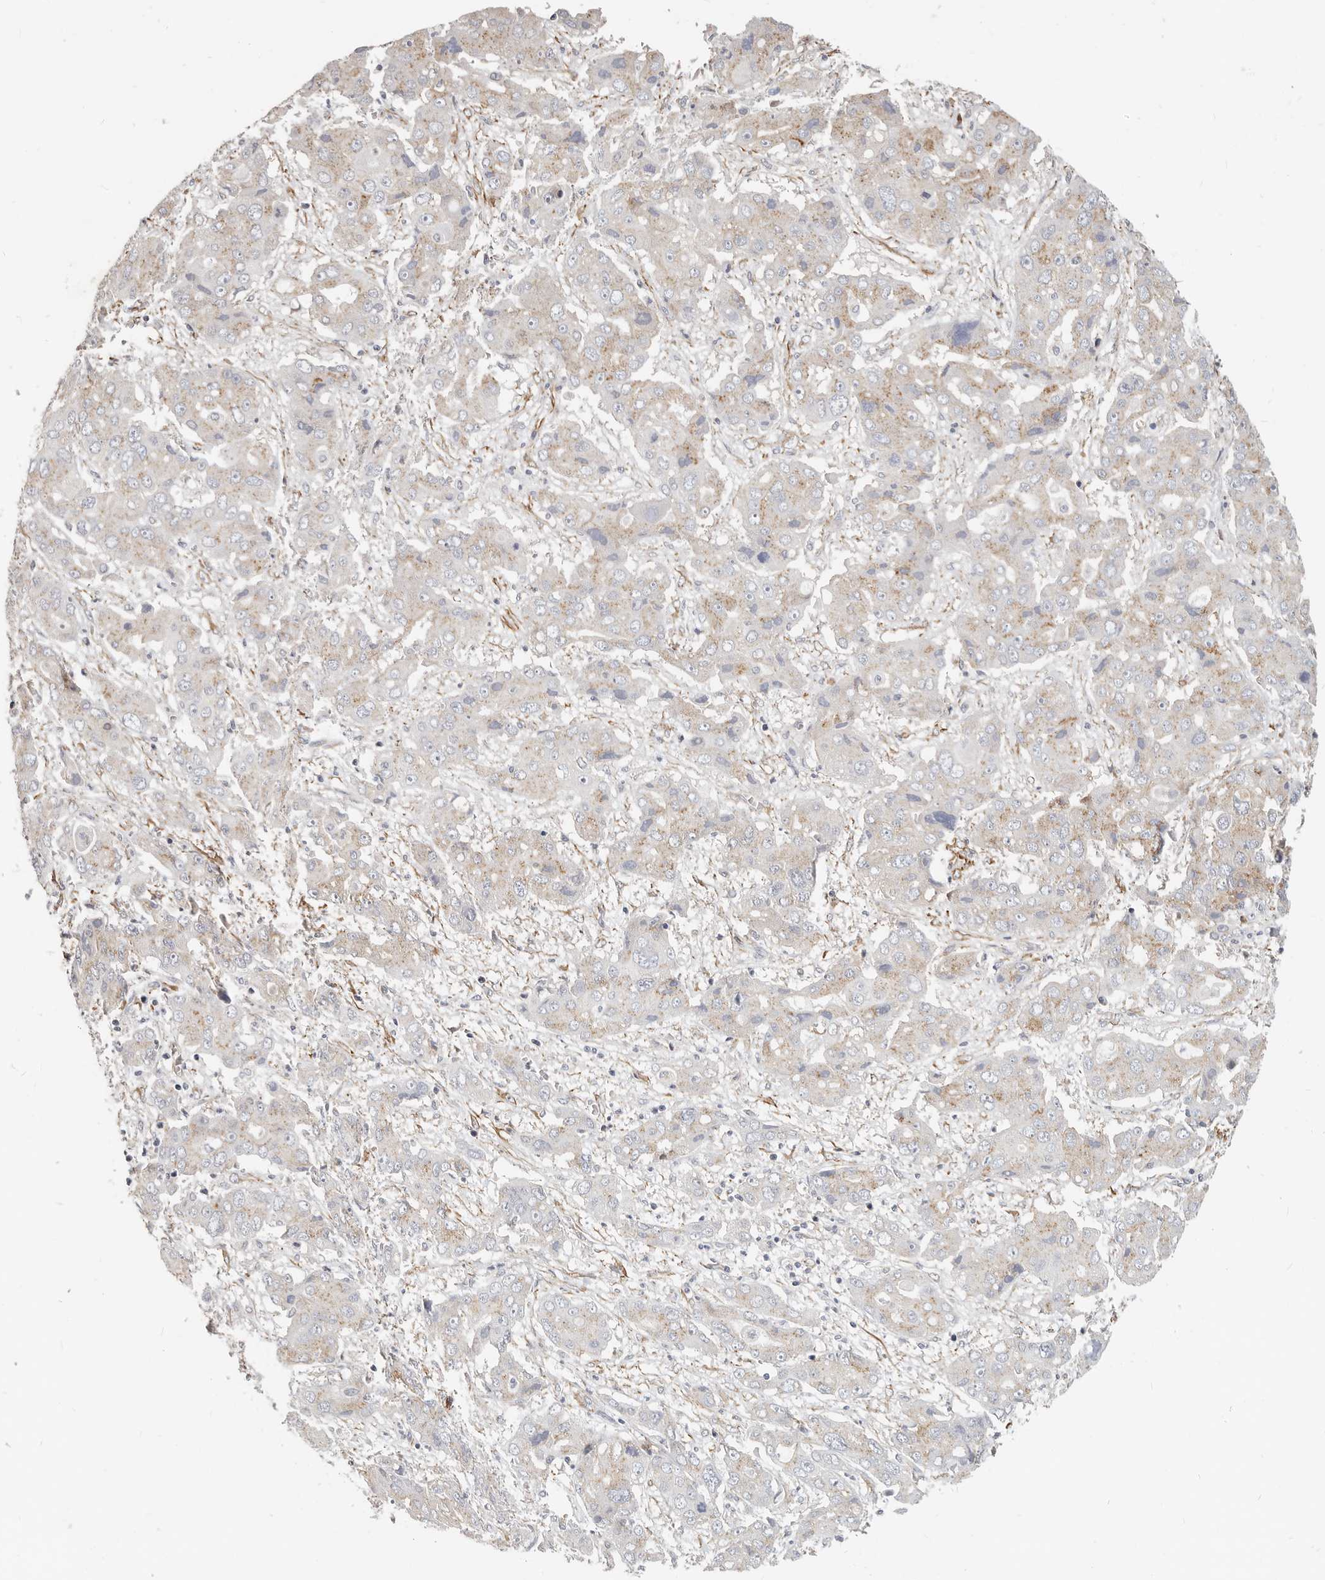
{"staining": {"intensity": "weak", "quantity": "25%-75%", "location": "cytoplasmic/membranous"}, "tissue": "liver cancer", "cell_type": "Tumor cells", "image_type": "cancer", "snomed": [{"axis": "morphology", "description": "Cholangiocarcinoma"}, {"axis": "topography", "description": "Liver"}], "caption": "Immunohistochemistry (IHC) micrograph of neoplastic tissue: human liver cholangiocarcinoma stained using immunohistochemistry (IHC) exhibits low levels of weak protein expression localized specifically in the cytoplasmic/membranous of tumor cells, appearing as a cytoplasmic/membranous brown color.", "gene": "RABAC1", "patient": {"sex": "male", "age": 67}}